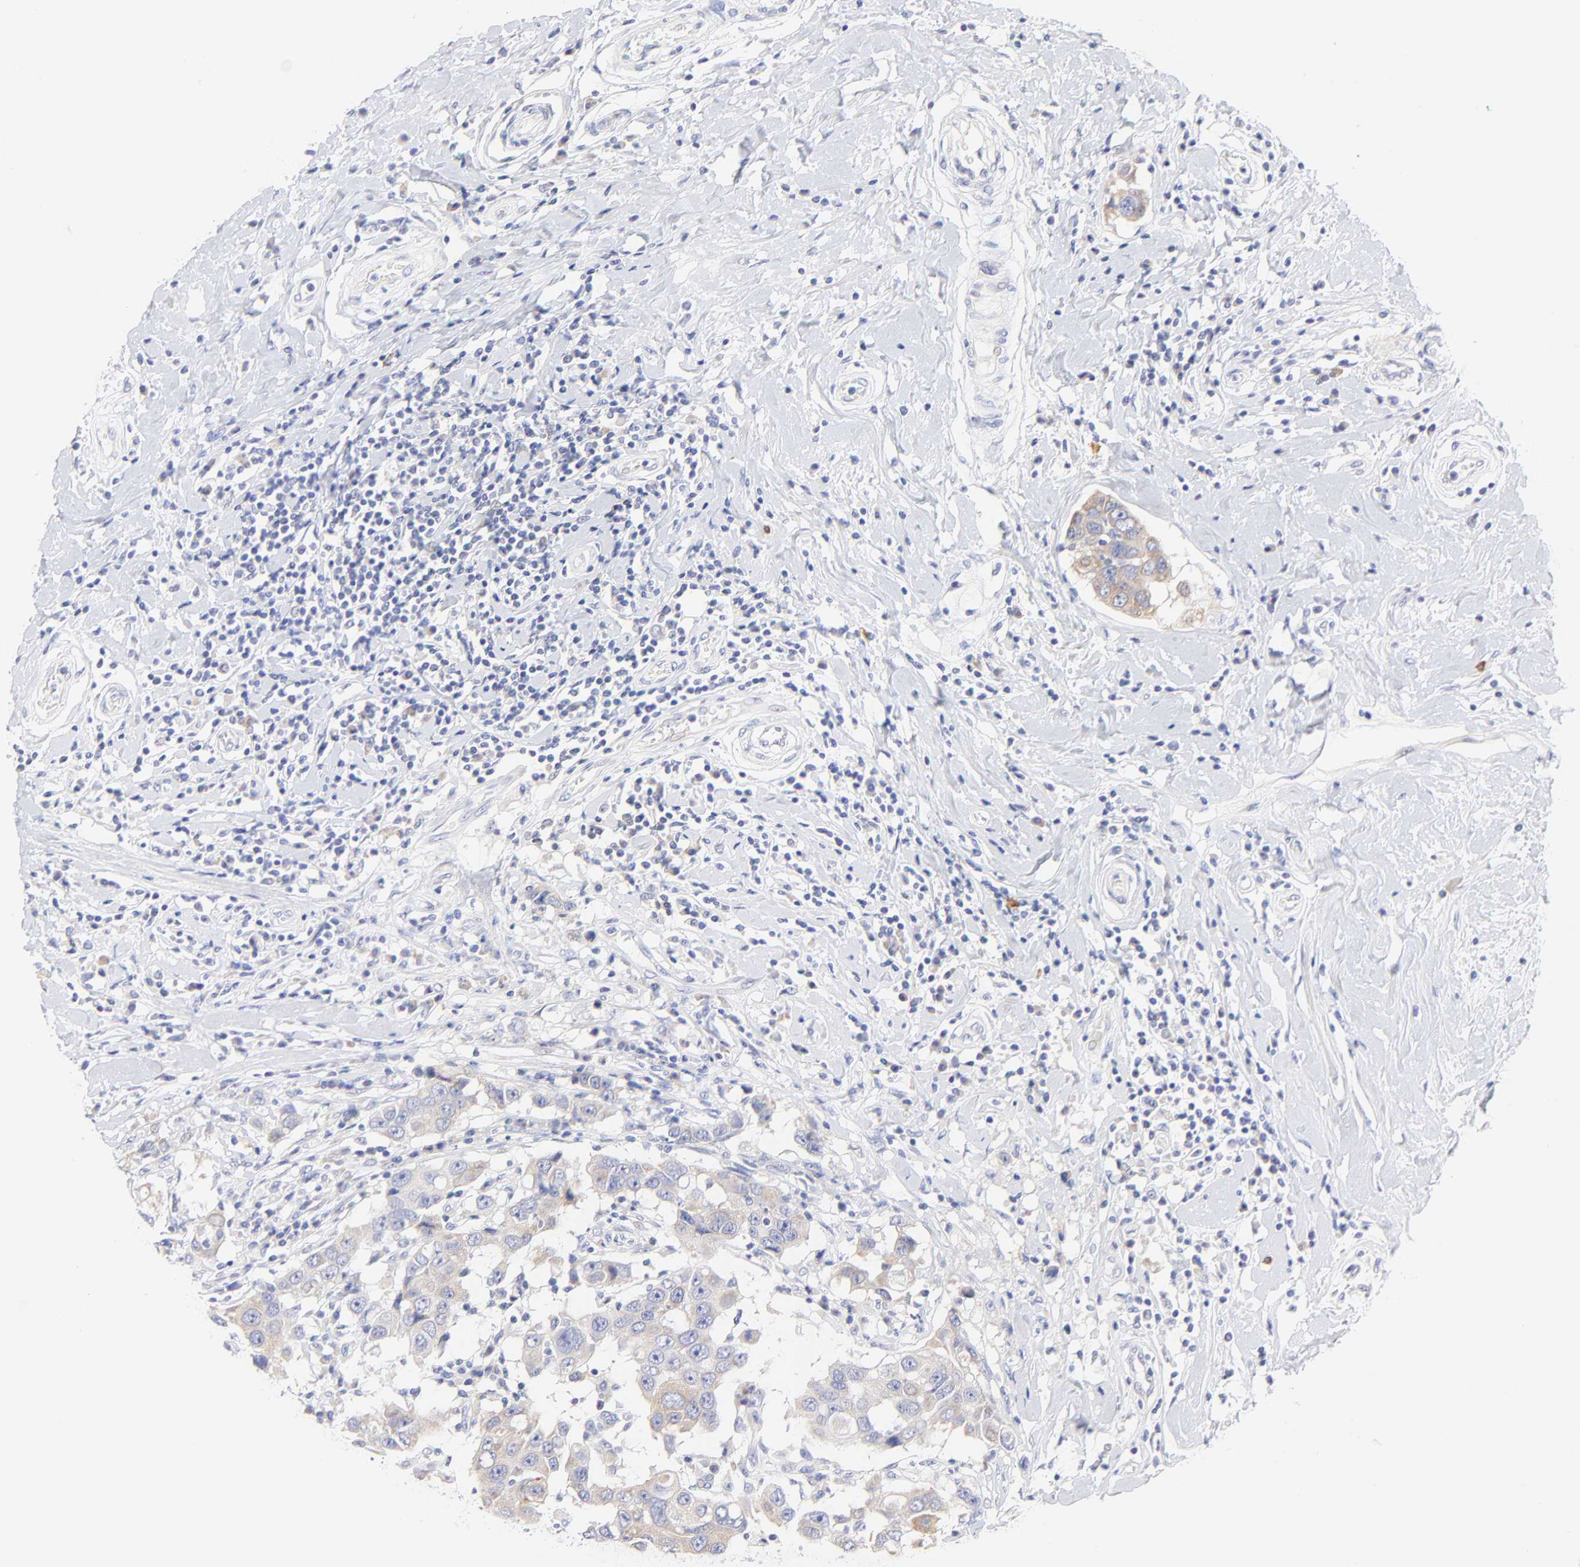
{"staining": {"intensity": "weak", "quantity": "25%-75%", "location": "cytoplasmic/membranous"}, "tissue": "breast cancer", "cell_type": "Tumor cells", "image_type": "cancer", "snomed": [{"axis": "morphology", "description": "Duct carcinoma"}, {"axis": "topography", "description": "Breast"}], "caption": "Protein expression analysis of invasive ductal carcinoma (breast) displays weak cytoplasmic/membranous positivity in approximately 25%-75% of tumor cells.", "gene": "EBP", "patient": {"sex": "female", "age": 27}}